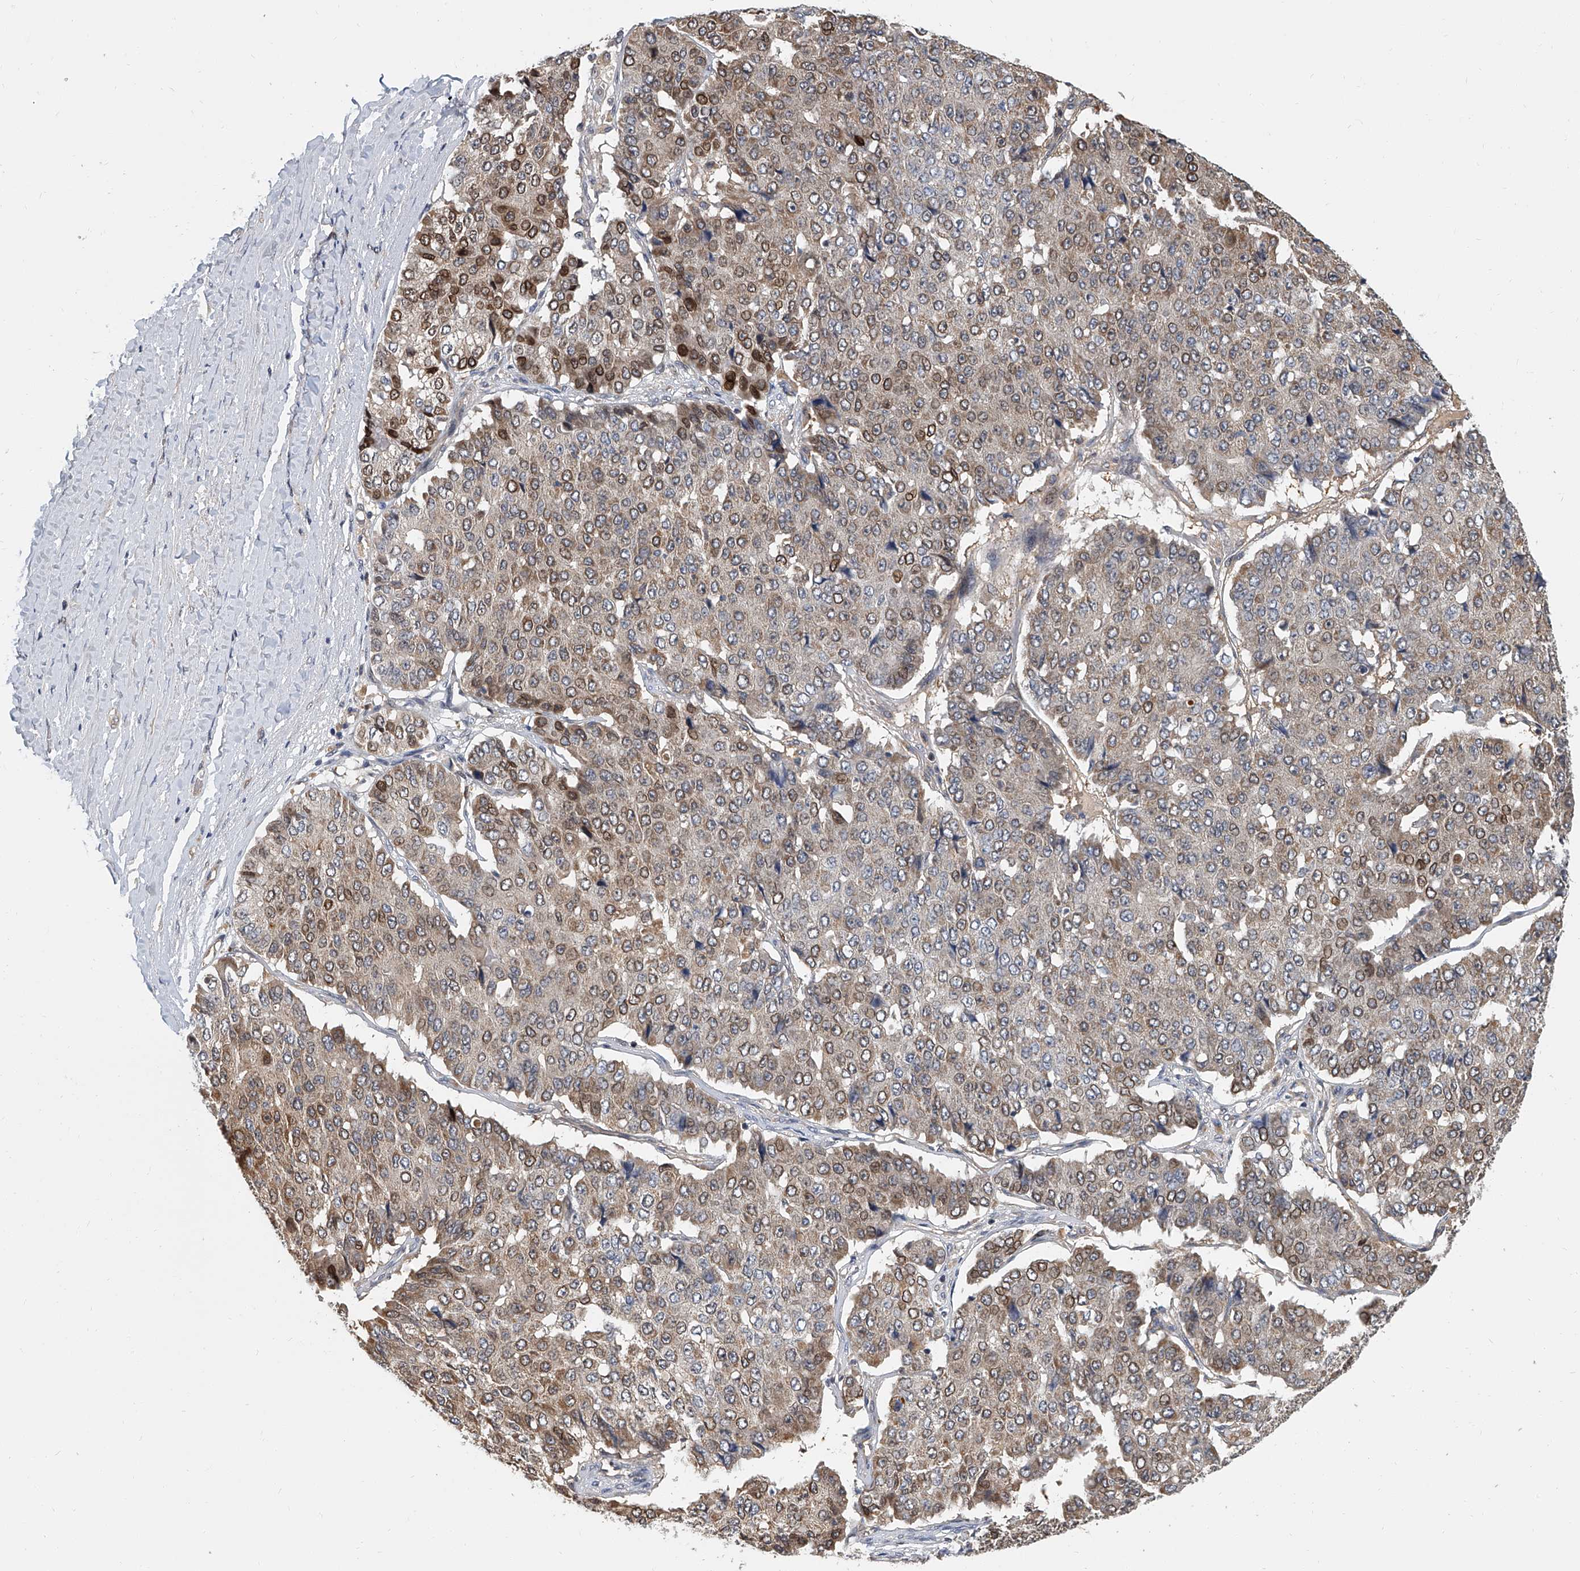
{"staining": {"intensity": "weak", "quantity": ">75%", "location": "cytoplasmic/membranous,nuclear"}, "tissue": "pancreatic cancer", "cell_type": "Tumor cells", "image_type": "cancer", "snomed": [{"axis": "morphology", "description": "Adenocarcinoma, NOS"}, {"axis": "topography", "description": "Pancreas"}], "caption": "IHC photomicrograph of neoplastic tissue: human pancreatic cancer stained using immunohistochemistry (IHC) demonstrates low levels of weak protein expression localized specifically in the cytoplasmic/membranous and nuclear of tumor cells, appearing as a cytoplasmic/membranous and nuclear brown color.", "gene": "CD200", "patient": {"sex": "male", "age": 50}}